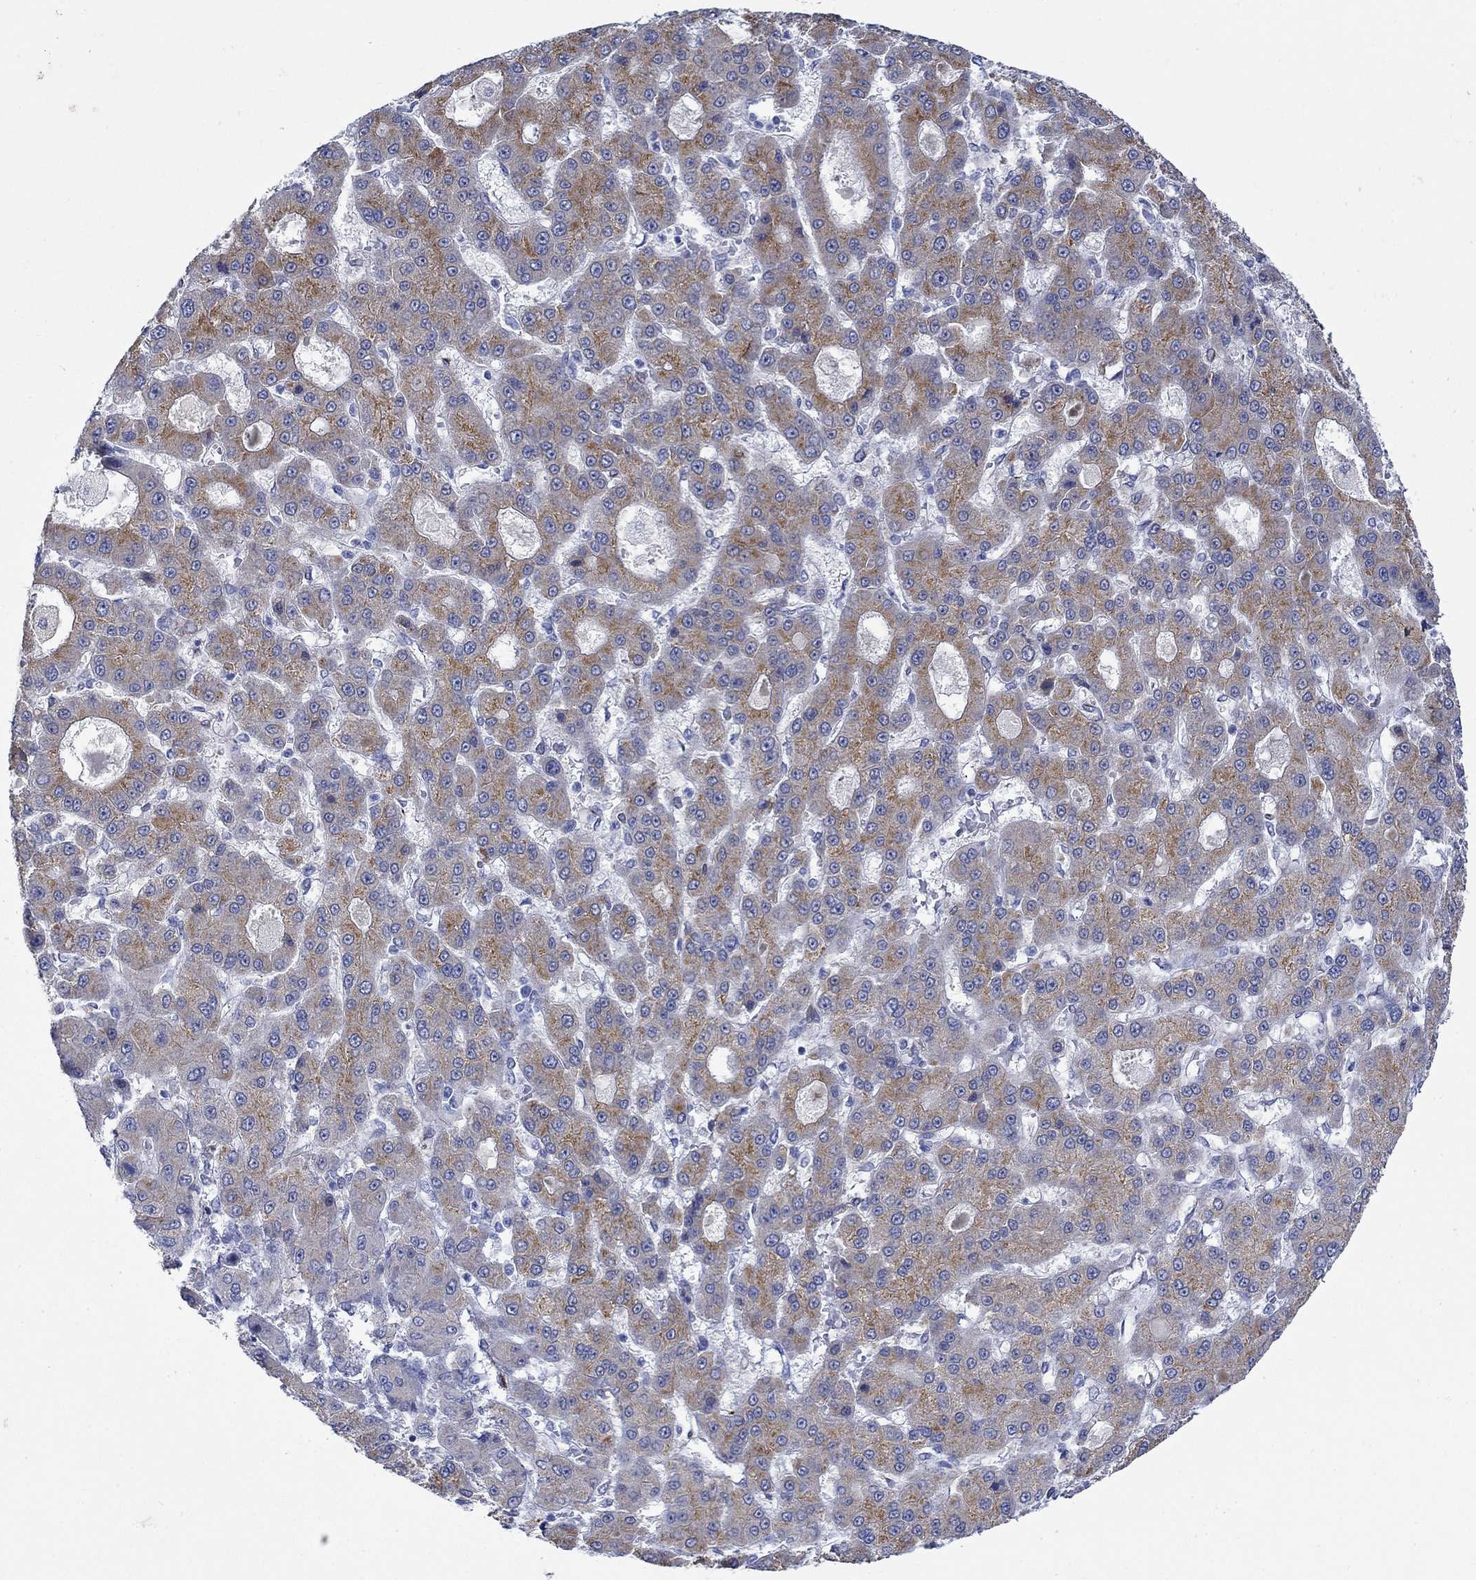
{"staining": {"intensity": "moderate", "quantity": "25%-75%", "location": "cytoplasmic/membranous"}, "tissue": "liver cancer", "cell_type": "Tumor cells", "image_type": "cancer", "snomed": [{"axis": "morphology", "description": "Carcinoma, Hepatocellular, NOS"}, {"axis": "topography", "description": "Liver"}], "caption": "Liver cancer (hepatocellular carcinoma) tissue reveals moderate cytoplasmic/membranous positivity in about 25%-75% of tumor cells, visualized by immunohistochemistry.", "gene": "KSR2", "patient": {"sex": "male", "age": 70}}